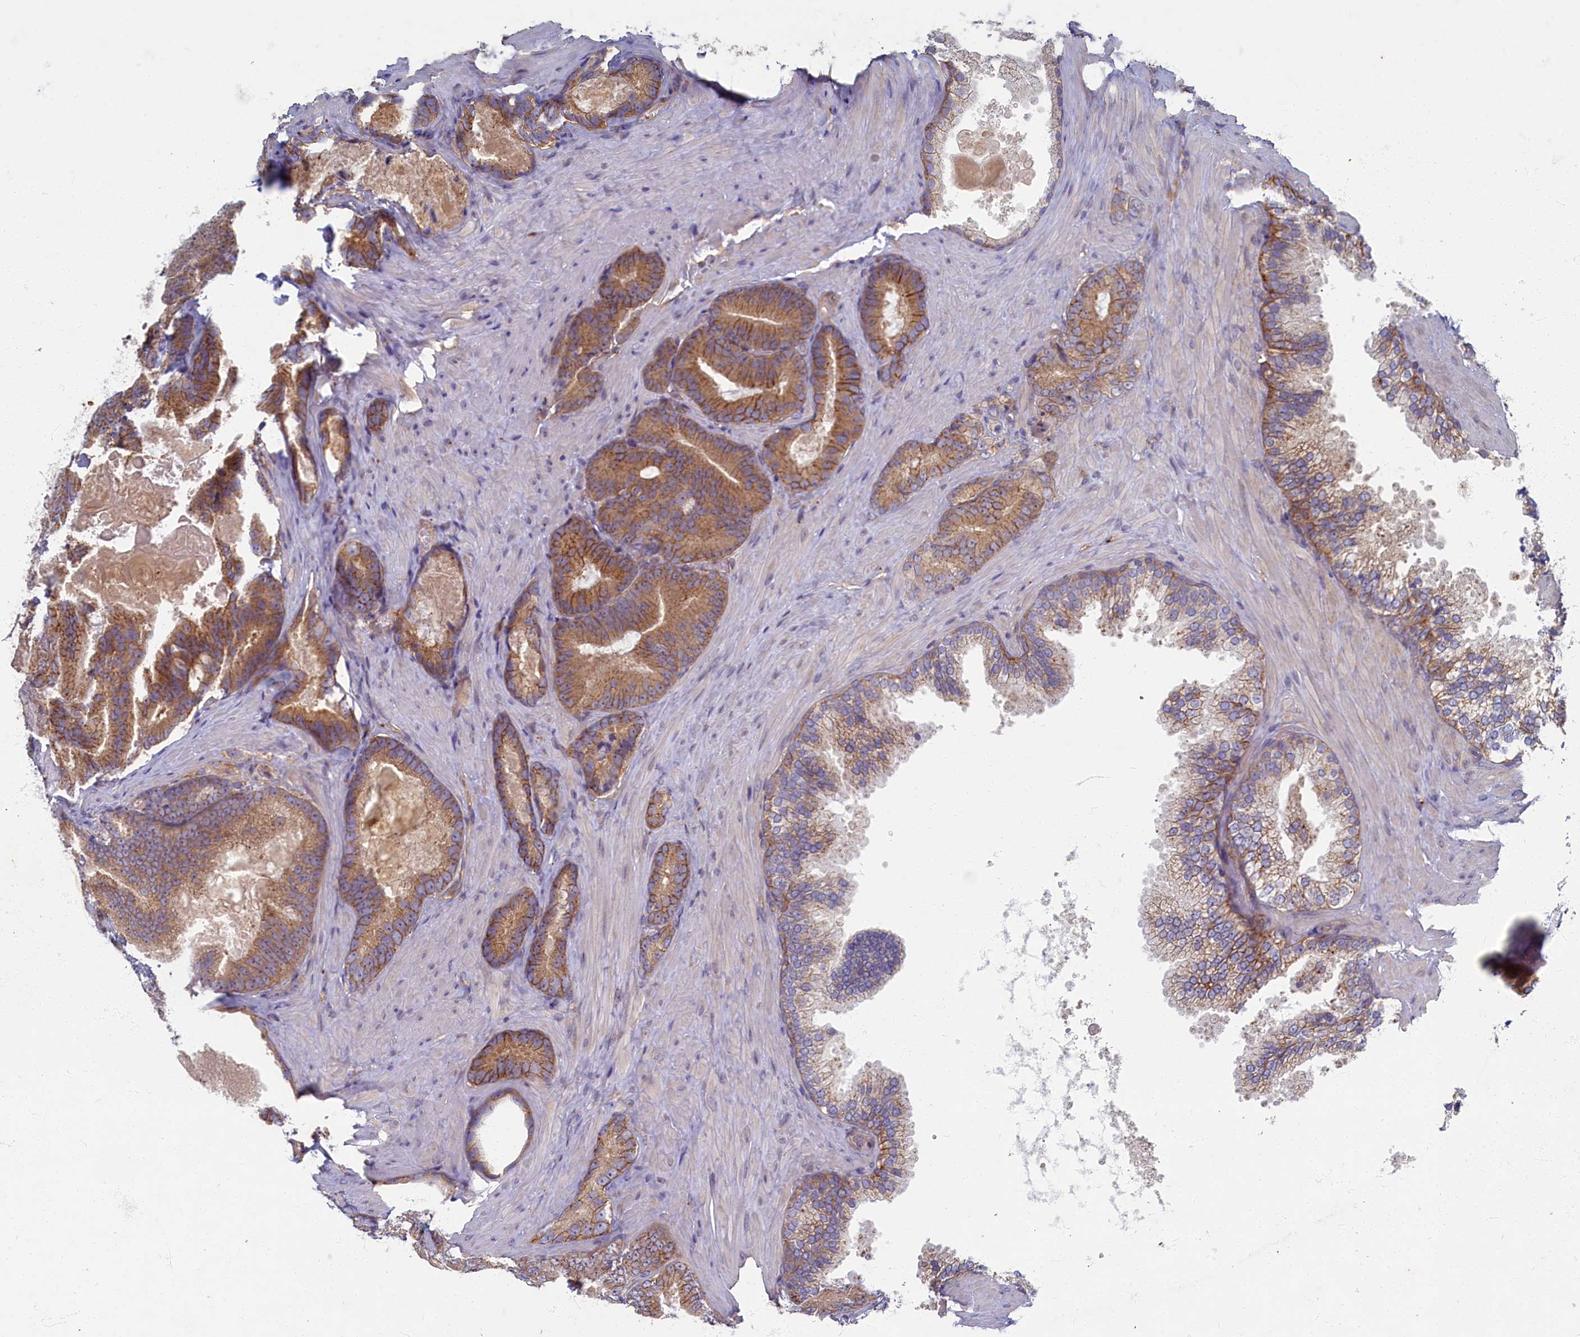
{"staining": {"intensity": "moderate", "quantity": ">75%", "location": "cytoplasmic/membranous"}, "tissue": "prostate cancer", "cell_type": "Tumor cells", "image_type": "cancer", "snomed": [{"axis": "morphology", "description": "Adenocarcinoma, High grade"}, {"axis": "topography", "description": "Prostate"}], "caption": "Immunohistochemistry micrograph of high-grade adenocarcinoma (prostate) stained for a protein (brown), which shows medium levels of moderate cytoplasmic/membranous expression in about >75% of tumor cells.", "gene": "PSMG2", "patient": {"sex": "male", "age": 66}}